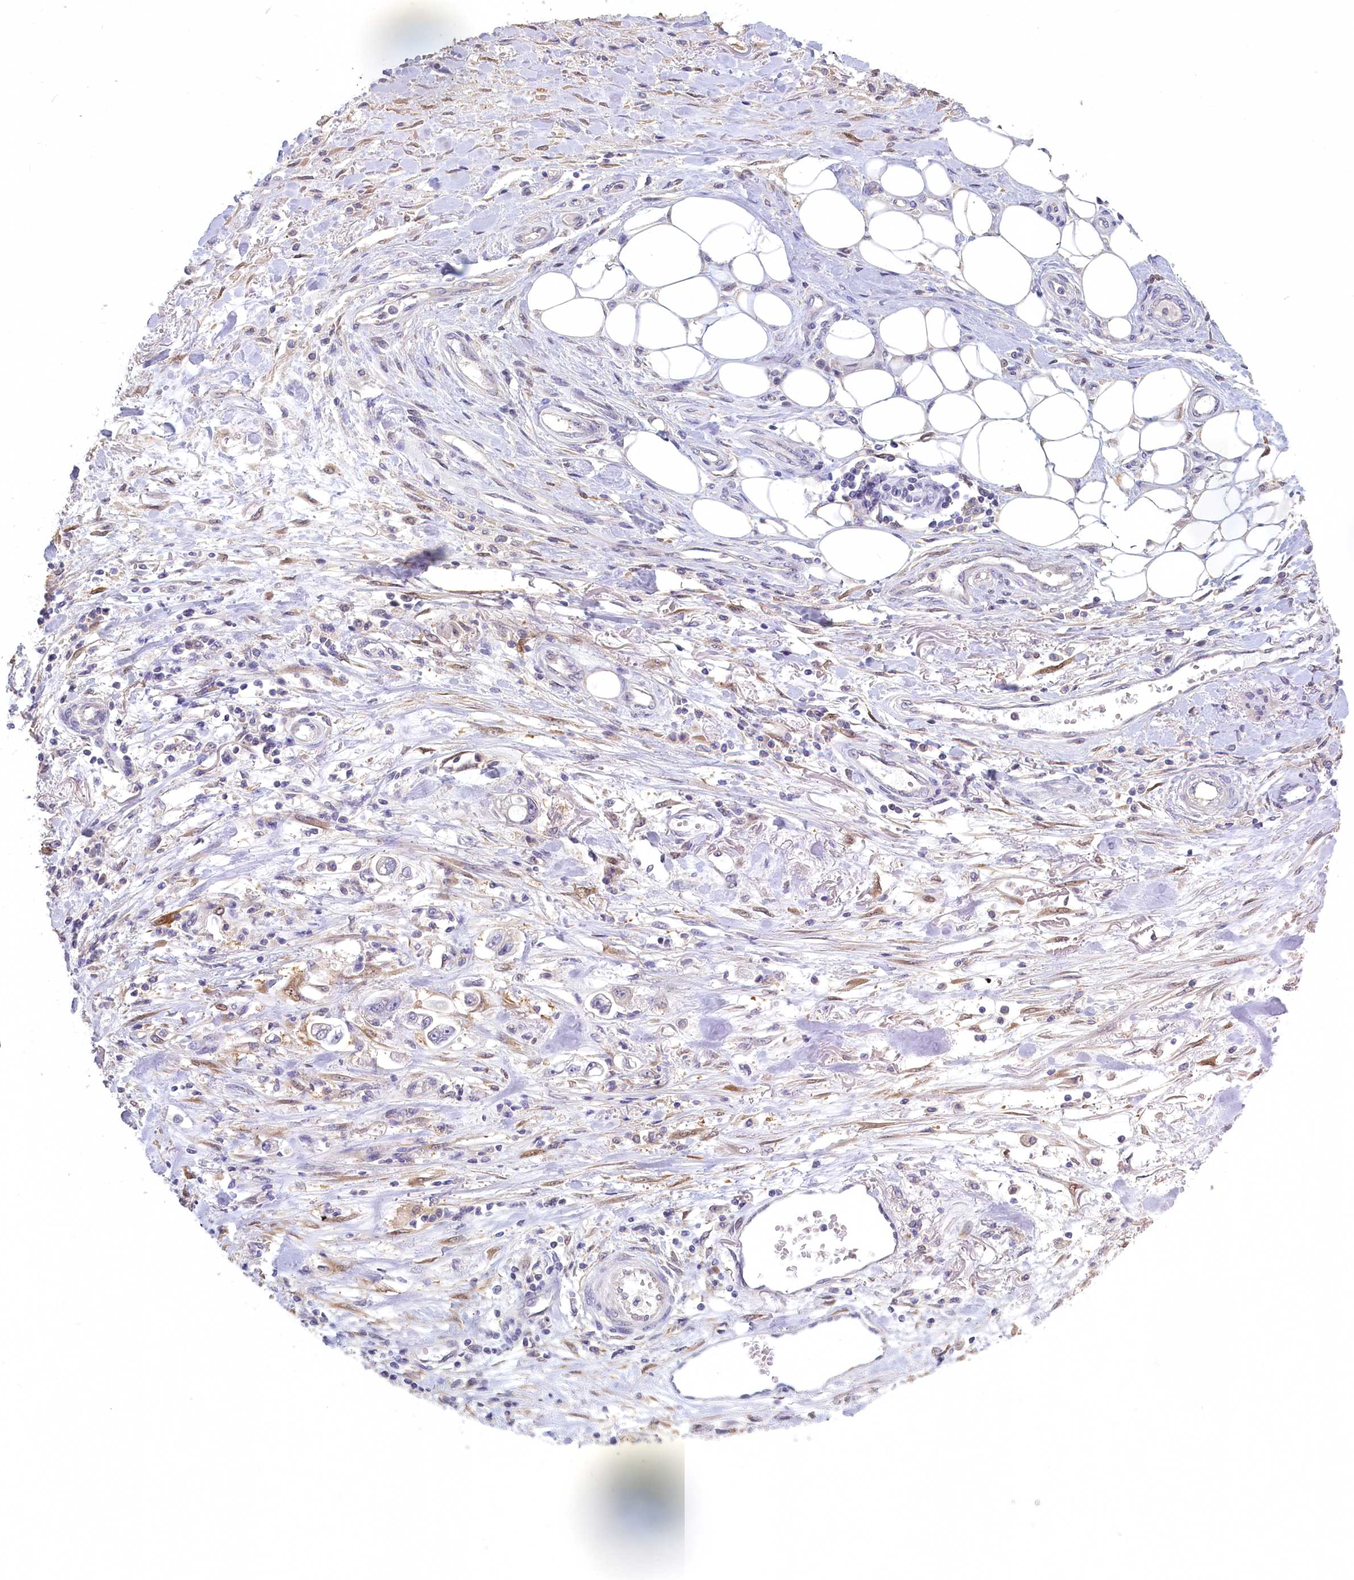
{"staining": {"intensity": "negative", "quantity": "none", "location": "none"}, "tissue": "stomach cancer", "cell_type": "Tumor cells", "image_type": "cancer", "snomed": [{"axis": "morphology", "description": "Adenocarcinoma, NOS"}, {"axis": "topography", "description": "Stomach"}], "caption": "Immunohistochemistry histopathology image of neoplastic tissue: human adenocarcinoma (stomach) stained with DAB demonstrates no significant protein staining in tumor cells.", "gene": "UCHL3", "patient": {"sex": "male", "age": 62}}